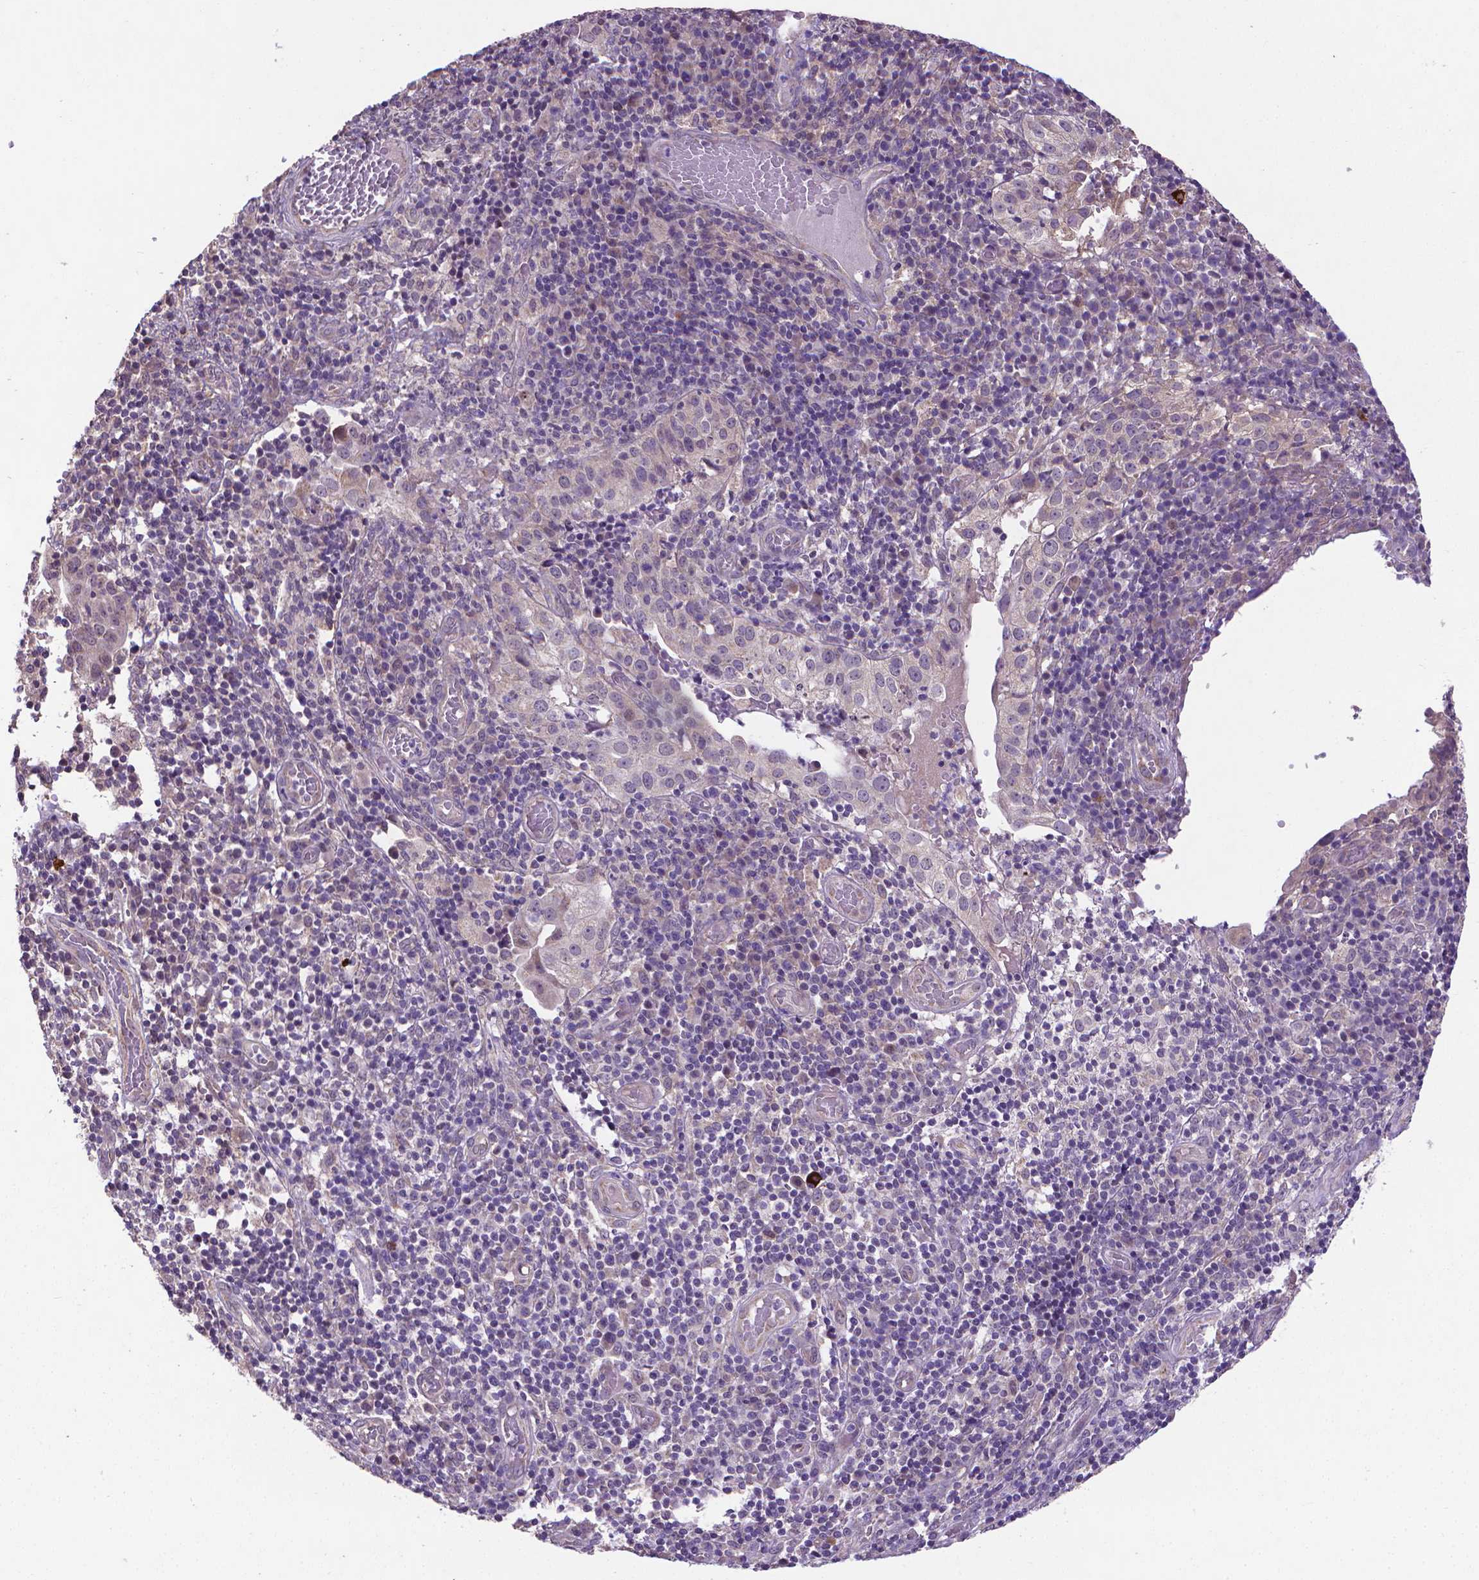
{"staining": {"intensity": "negative", "quantity": "none", "location": "none"}, "tissue": "cervical cancer", "cell_type": "Tumor cells", "image_type": "cancer", "snomed": [{"axis": "morphology", "description": "Squamous cell carcinoma, NOS"}, {"axis": "topography", "description": "Cervix"}], "caption": "Immunohistochemistry micrograph of neoplastic tissue: human cervical squamous cell carcinoma stained with DAB (3,3'-diaminobenzidine) demonstrates no significant protein positivity in tumor cells. Brightfield microscopy of immunohistochemistry stained with DAB (3,3'-diaminobenzidine) (brown) and hematoxylin (blue), captured at high magnification.", "gene": "GPR63", "patient": {"sex": "female", "age": 39}}